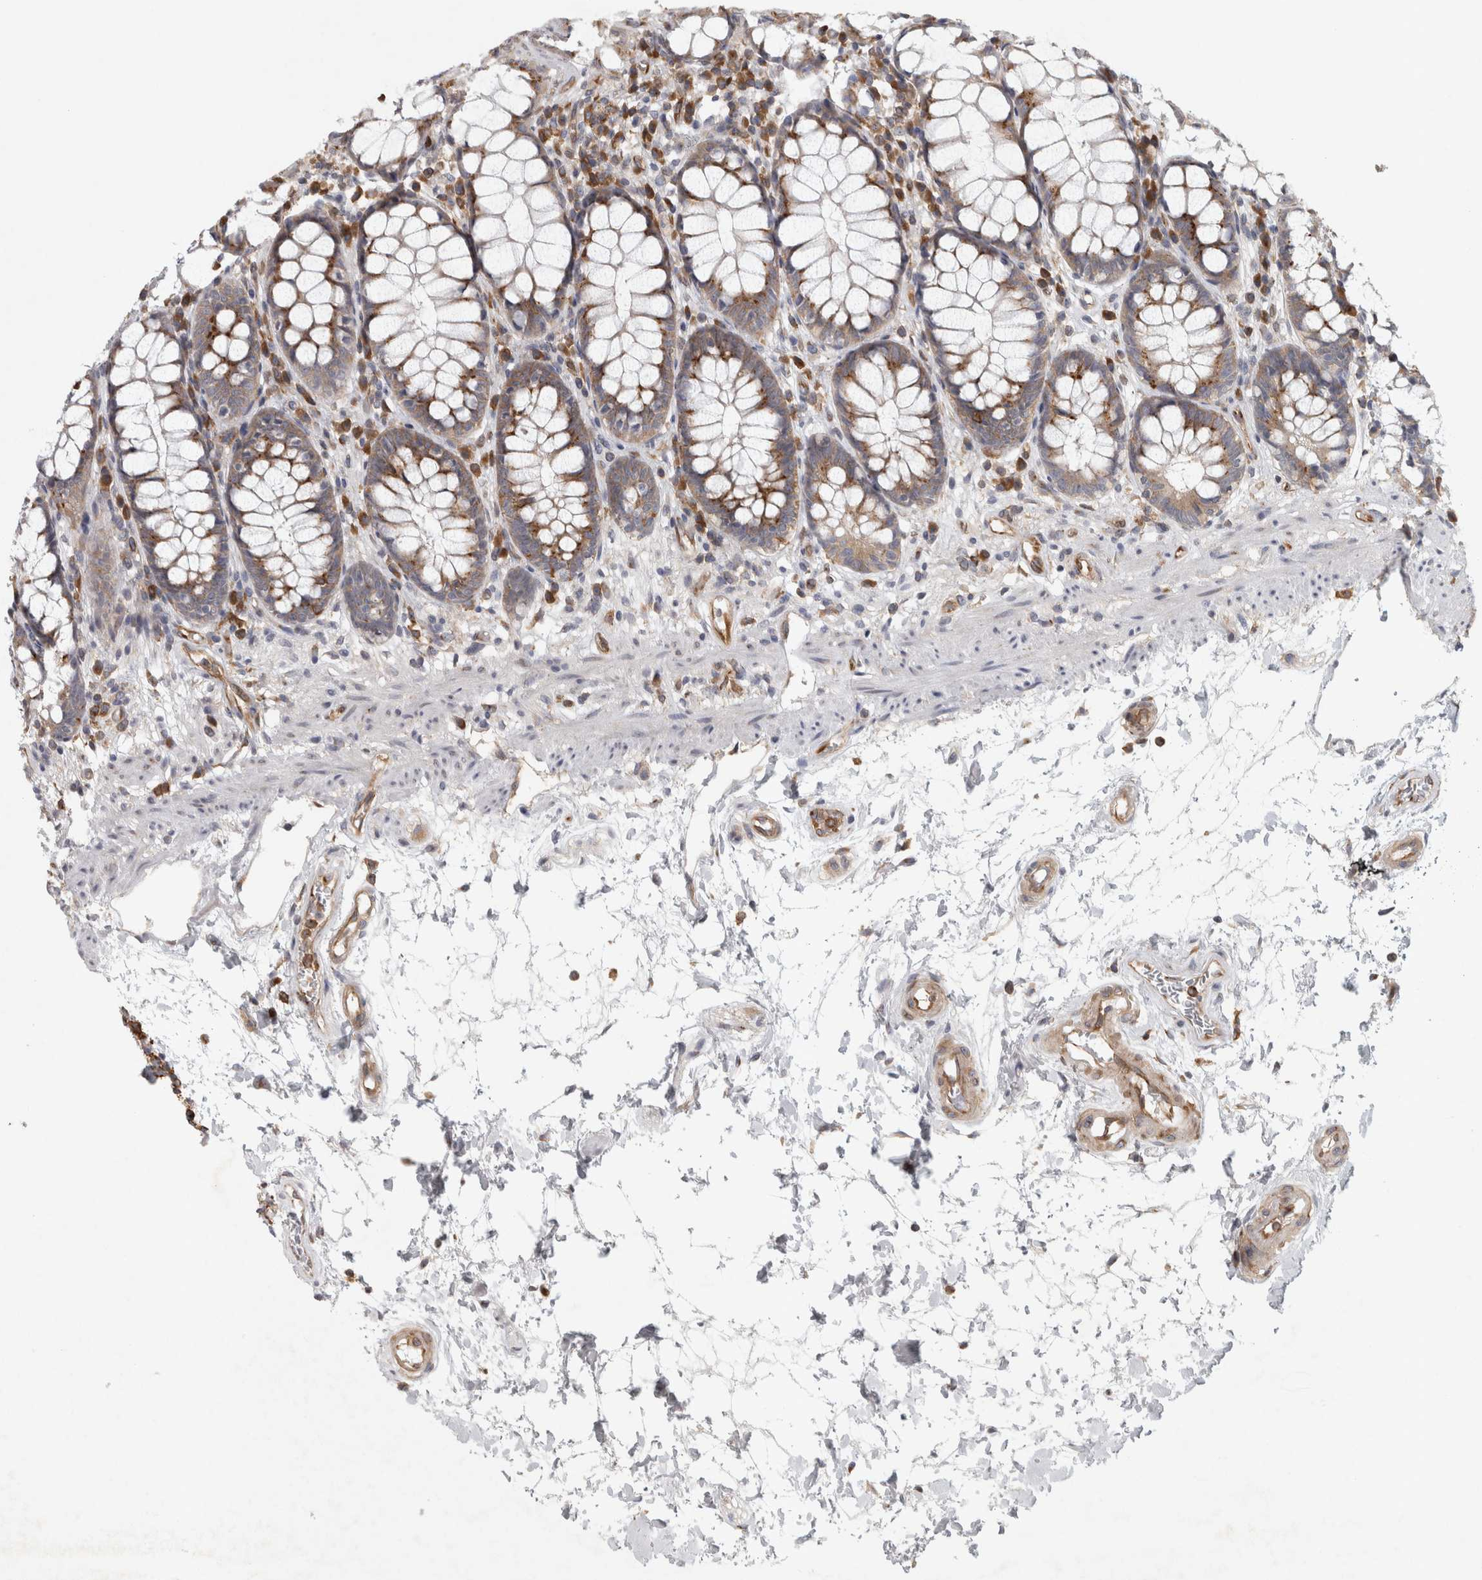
{"staining": {"intensity": "moderate", "quantity": ">75%", "location": "cytoplasmic/membranous"}, "tissue": "rectum", "cell_type": "Glandular cells", "image_type": "normal", "snomed": [{"axis": "morphology", "description": "Normal tissue, NOS"}, {"axis": "topography", "description": "Rectum"}], "caption": "Benign rectum demonstrates moderate cytoplasmic/membranous positivity in about >75% of glandular cells, visualized by immunohistochemistry. (DAB (3,3'-diaminobenzidine) = brown stain, brightfield microscopy at high magnification).", "gene": "PEX6", "patient": {"sex": "male", "age": 64}}